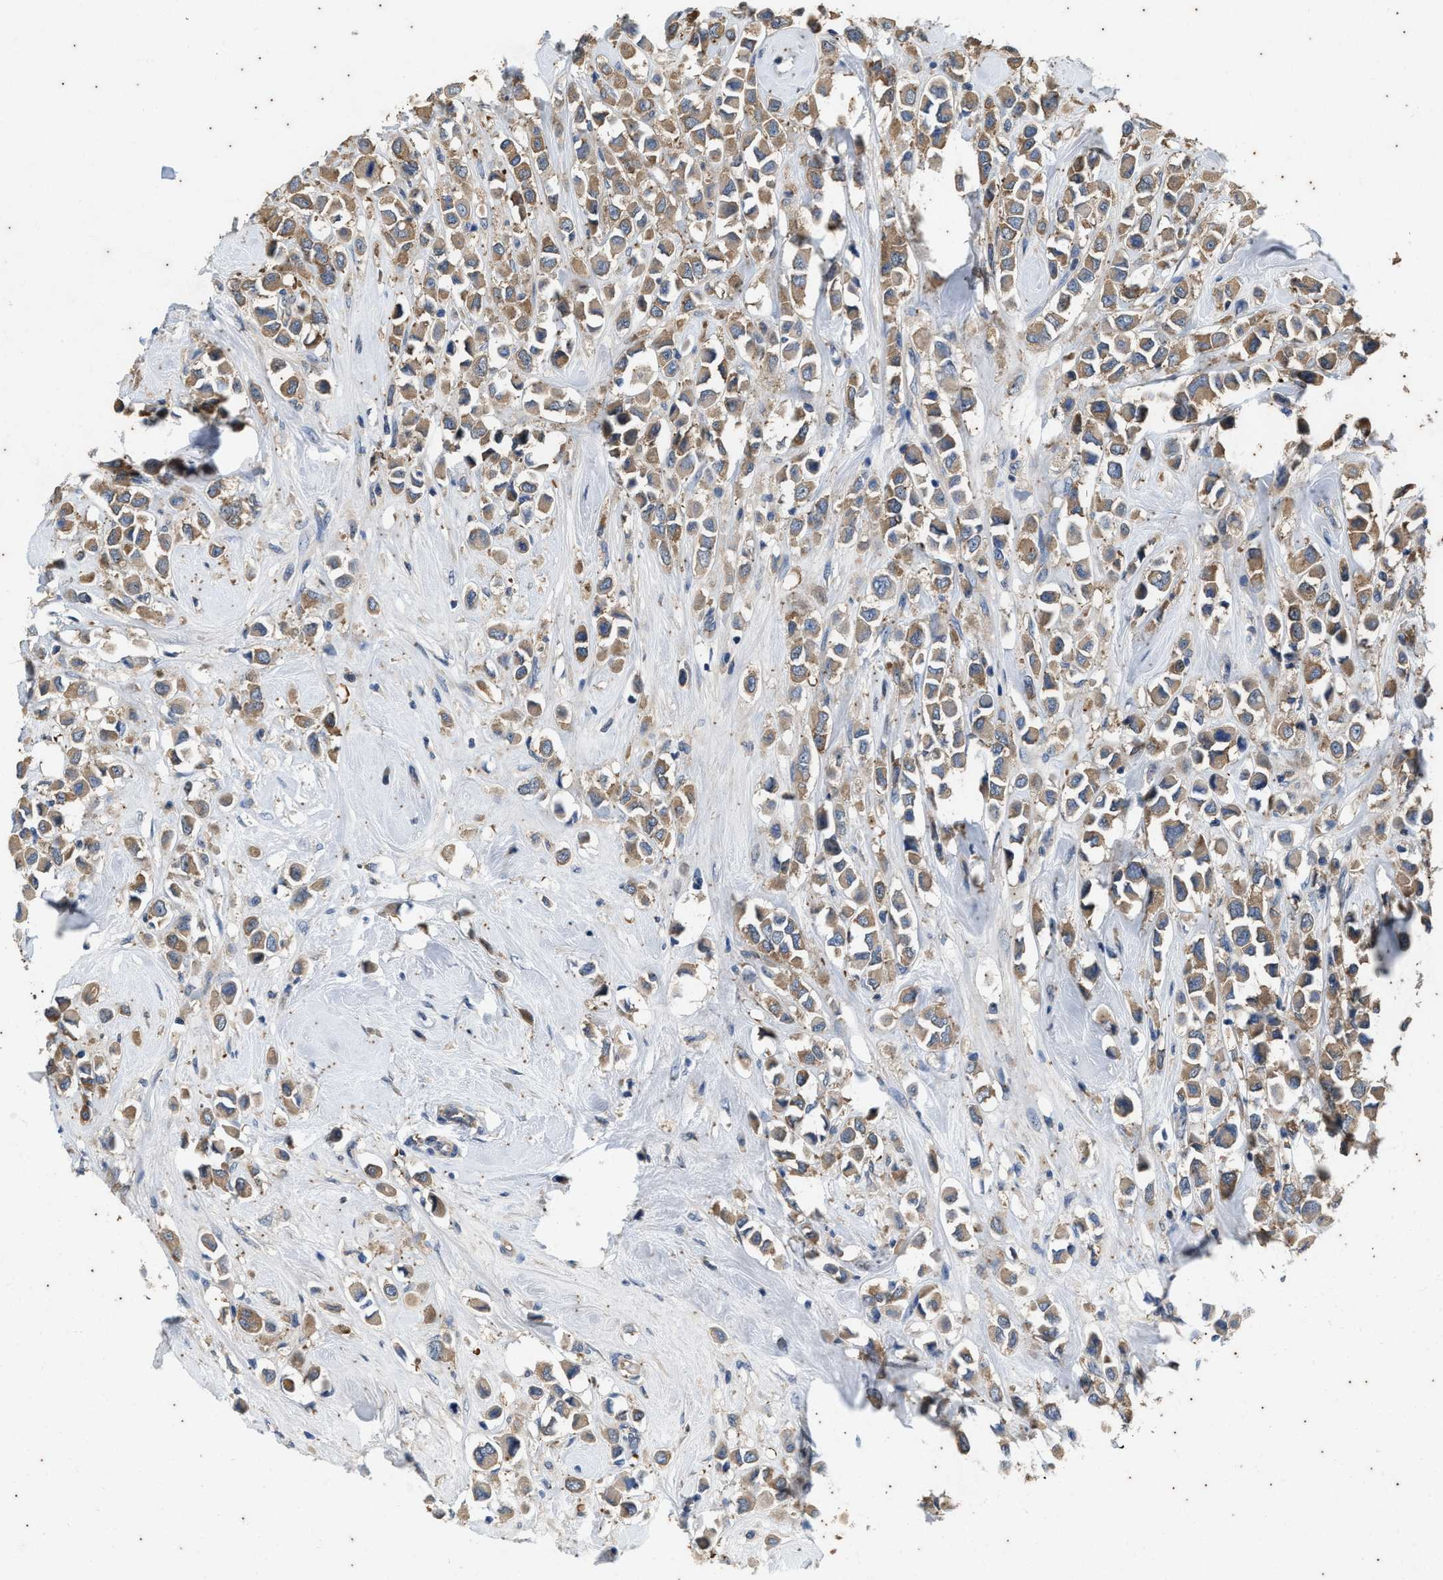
{"staining": {"intensity": "moderate", "quantity": ">75%", "location": "cytoplasmic/membranous"}, "tissue": "breast cancer", "cell_type": "Tumor cells", "image_type": "cancer", "snomed": [{"axis": "morphology", "description": "Duct carcinoma"}, {"axis": "topography", "description": "Breast"}], "caption": "Breast cancer (invasive ductal carcinoma) was stained to show a protein in brown. There is medium levels of moderate cytoplasmic/membranous staining in about >75% of tumor cells. Using DAB (brown) and hematoxylin (blue) stains, captured at high magnification using brightfield microscopy.", "gene": "COX19", "patient": {"sex": "female", "age": 61}}